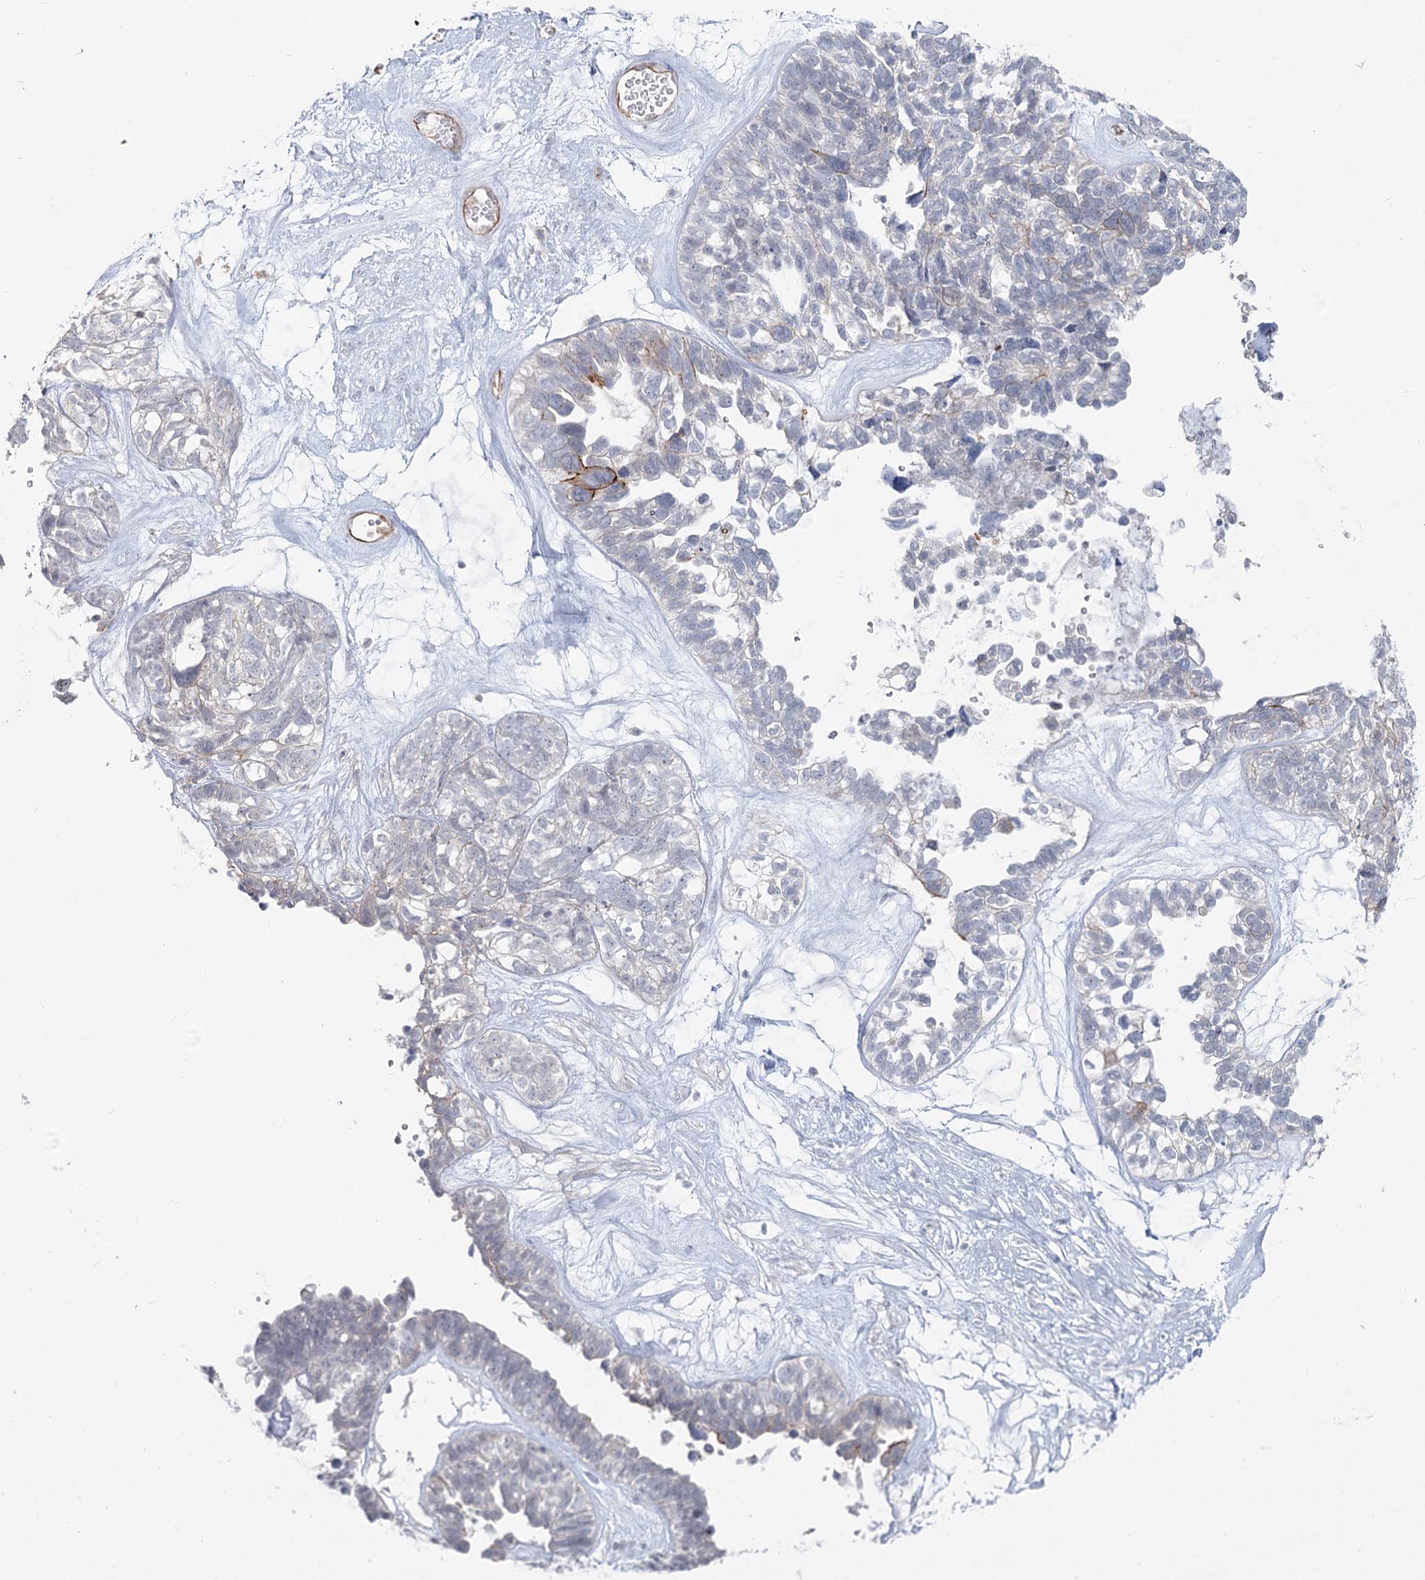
{"staining": {"intensity": "moderate", "quantity": "<25%", "location": "cytoplasmic/membranous"}, "tissue": "ovarian cancer", "cell_type": "Tumor cells", "image_type": "cancer", "snomed": [{"axis": "morphology", "description": "Cystadenocarcinoma, serous, NOS"}, {"axis": "topography", "description": "Ovary"}], "caption": "This histopathology image exhibits IHC staining of ovarian serous cystadenocarcinoma, with low moderate cytoplasmic/membranous positivity in approximately <25% of tumor cells.", "gene": "ABHD8", "patient": {"sex": "female", "age": 79}}